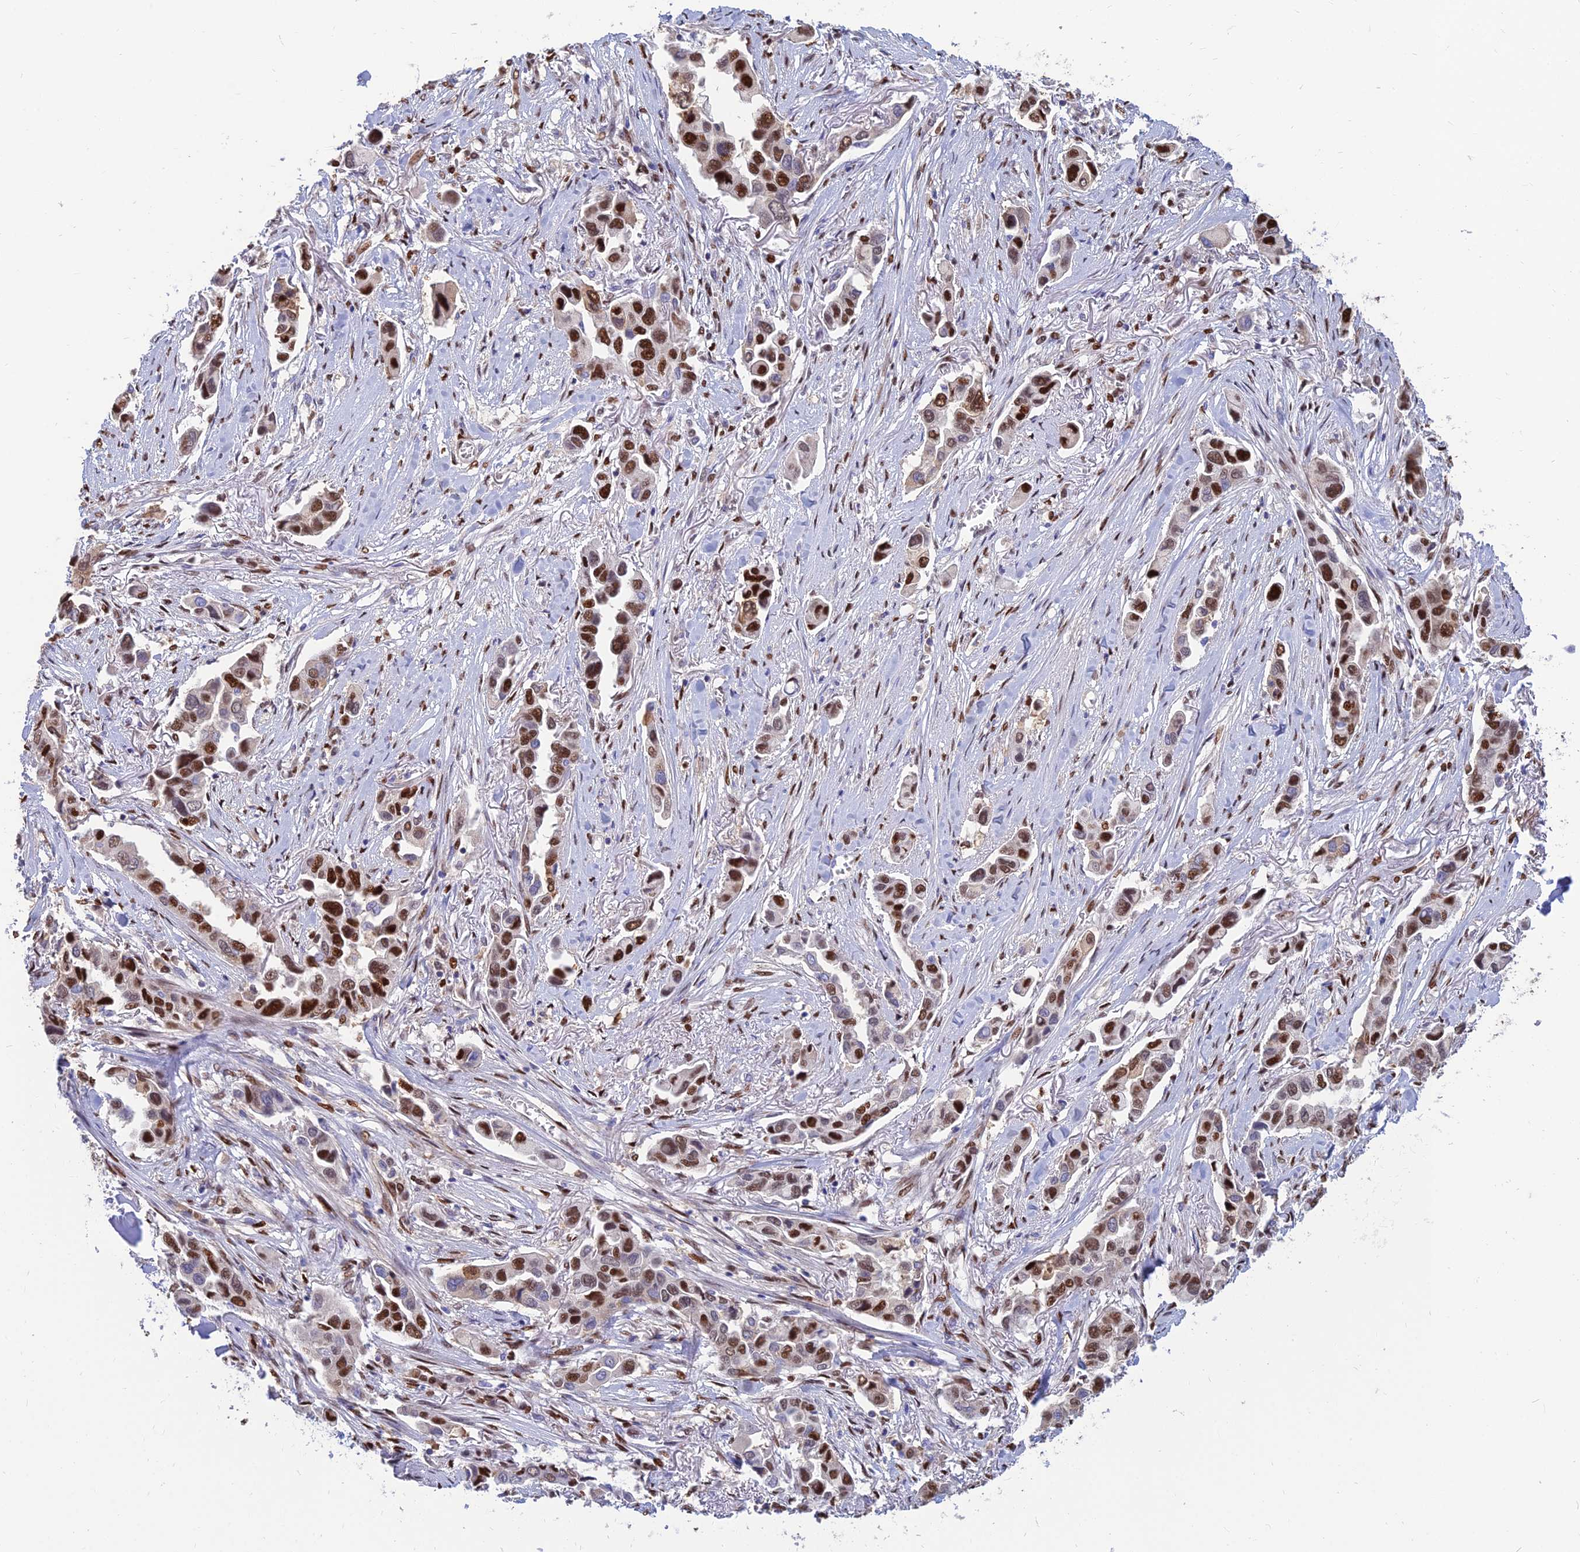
{"staining": {"intensity": "strong", "quantity": "25%-75%", "location": "nuclear"}, "tissue": "lung cancer", "cell_type": "Tumor cells", "image_type": "cancer", "snomed": [{"axis": "morphology", "description": "Adenocarcinoma, NOS"}, {"axis": "topography", "description": "Lung"}], "caption": "Human lung cancer (adenocarcinoma) stained with a protein marker displays strong staining in tumor cells.", "gene": "DNPEP", "patient": {"sex": "female", "age": 76}}